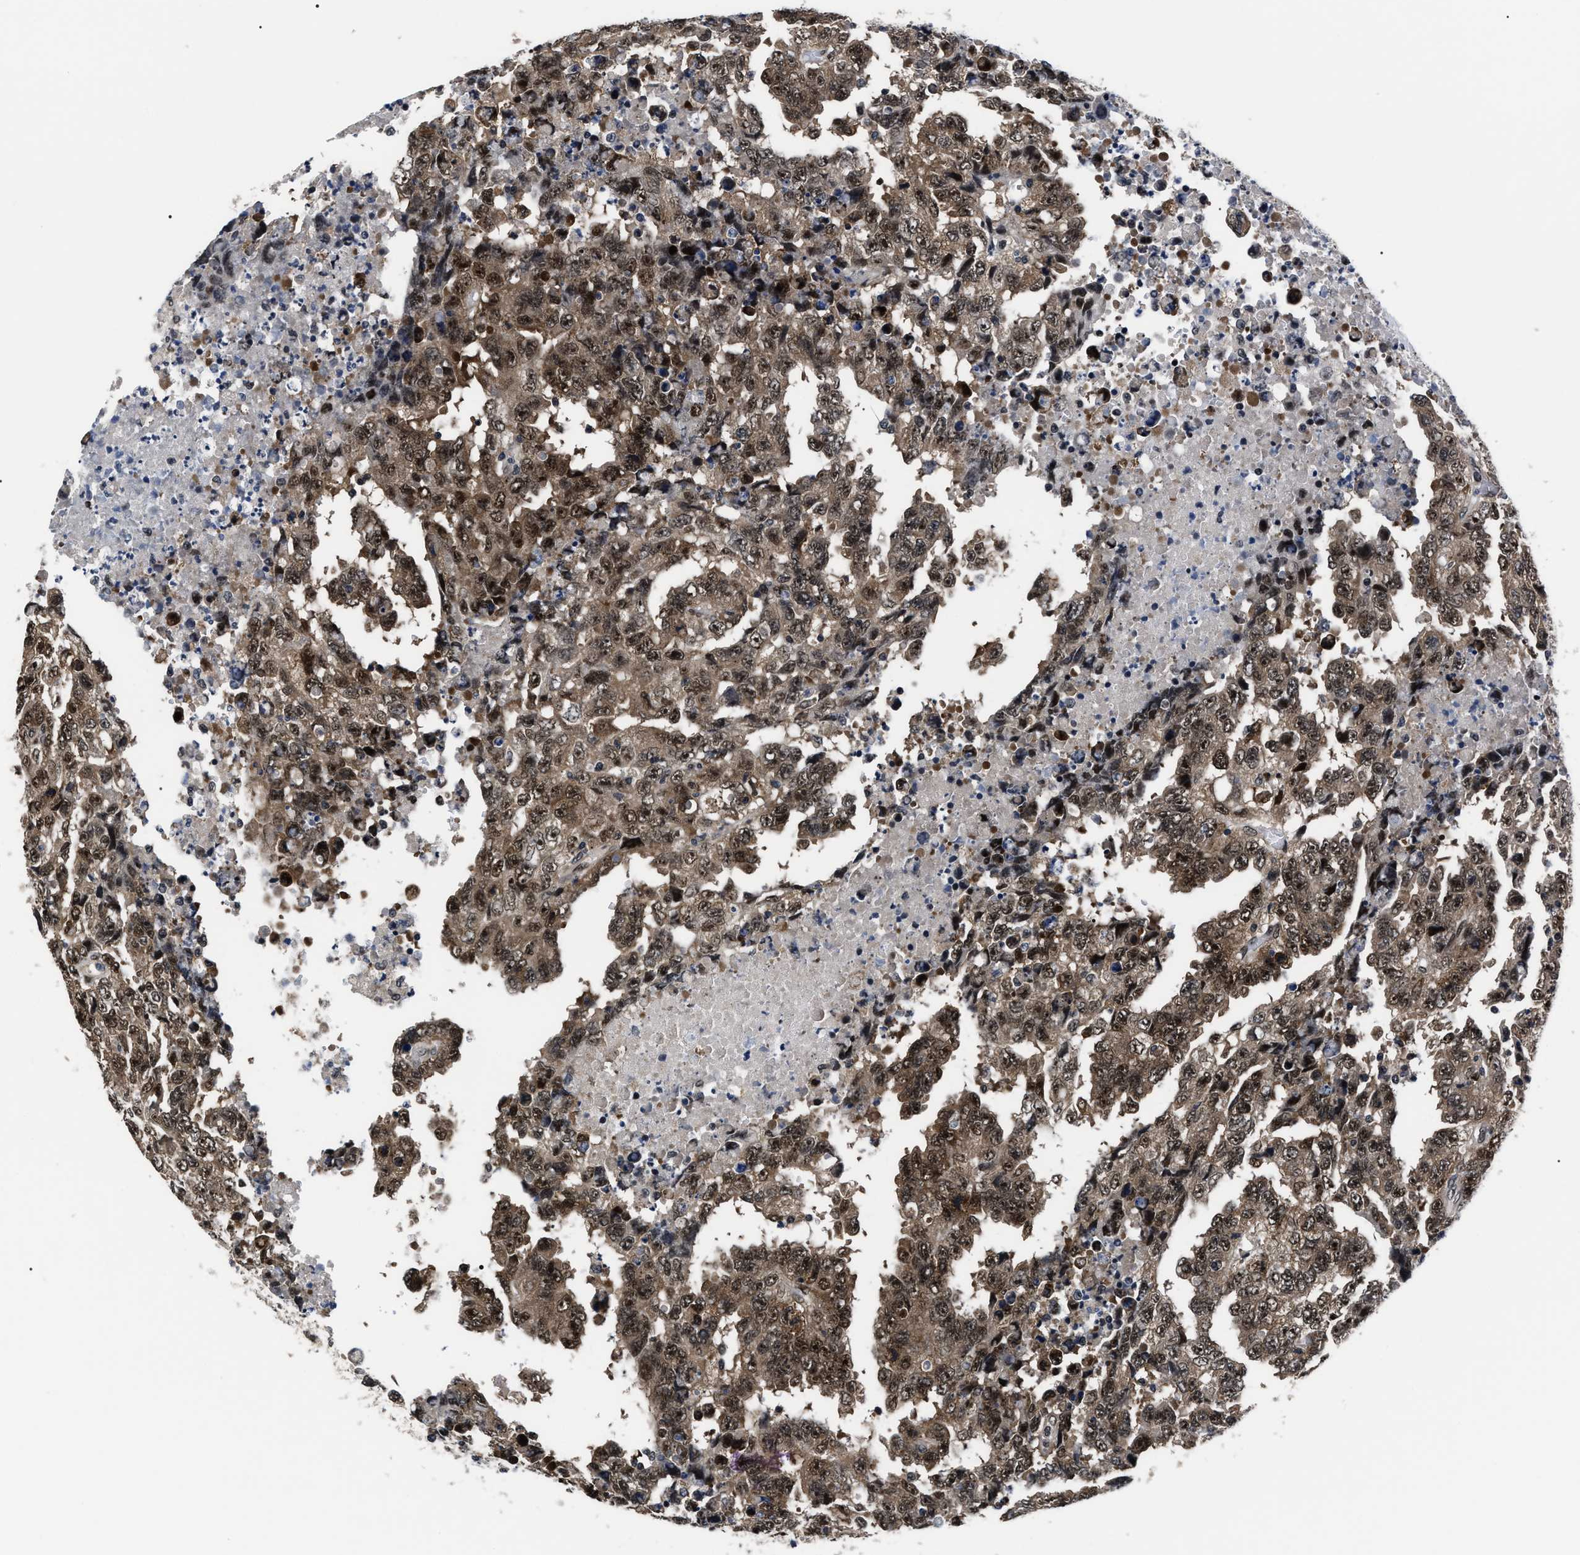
{"staining": {"intensity": "moderate", "quantity": ">75%", "location": "cytoplasmic/membranous,nuclear"}, "tissue": "testis cancer", "cell_type": "Tumor cells", "image_type": "cancer", "snomed": [{"axis": "morphology", "description": "Necrosis, NOS"}, {"axis": "morphology", "description": "Carcinoma, Embryonal, NOS"}, {"axis": "topography", "description": "Testis"}], "caption": "Immunohistochemistry (IHC) of human testis cancer demonstrates medium levels of moderate cytoplasmic/membranous and nuclear positivity in about >75% of tumor cells. Using DAB (brown) and hematoxylin (blue) stains, captured at high magnification using brightfield microscopy.", "gene": "CSNK2A1", "patient": {"sex": "male", "age": 19}}